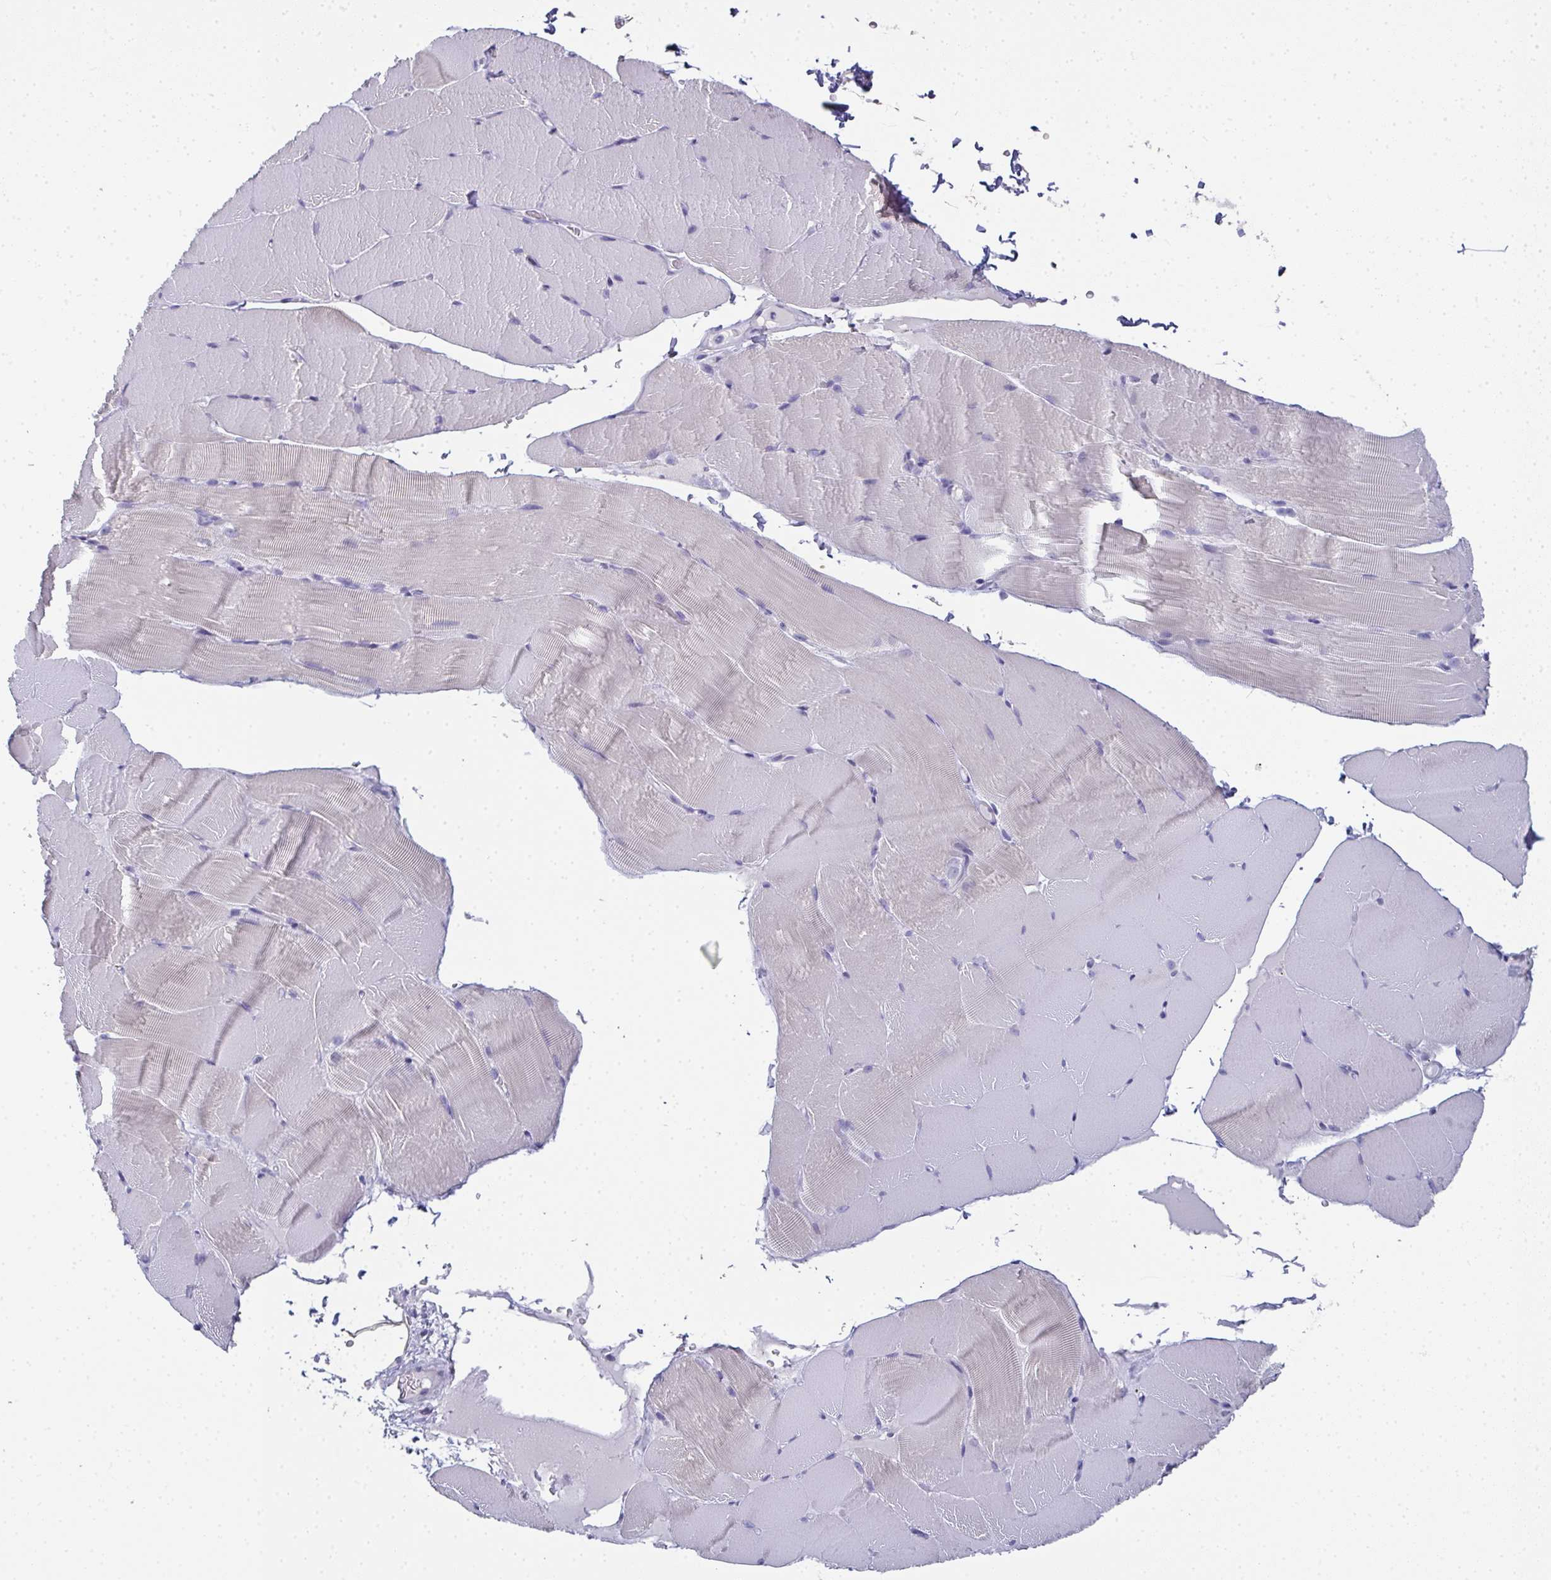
{"staining": {"intensity": "negative", "quantity": "none", "location": "none"}, "tissue": "skeletal muscle", "cell_type": "Myocytes", "image_type": "normal", "snomed": [{"axis": "morphology", "description": "Normal tissue, NOS"}, {"axis": "topography", "description": "Skeletal muscle"}], "caption": "Protein analysis of normal skeletal muscle shows no significant staining in myocytes. (DAB (3,3'-diaminobenzidine) IHC, high magnification).", "gene": "SLC36A2", "patient": {"sex": "female", "age": 37}}